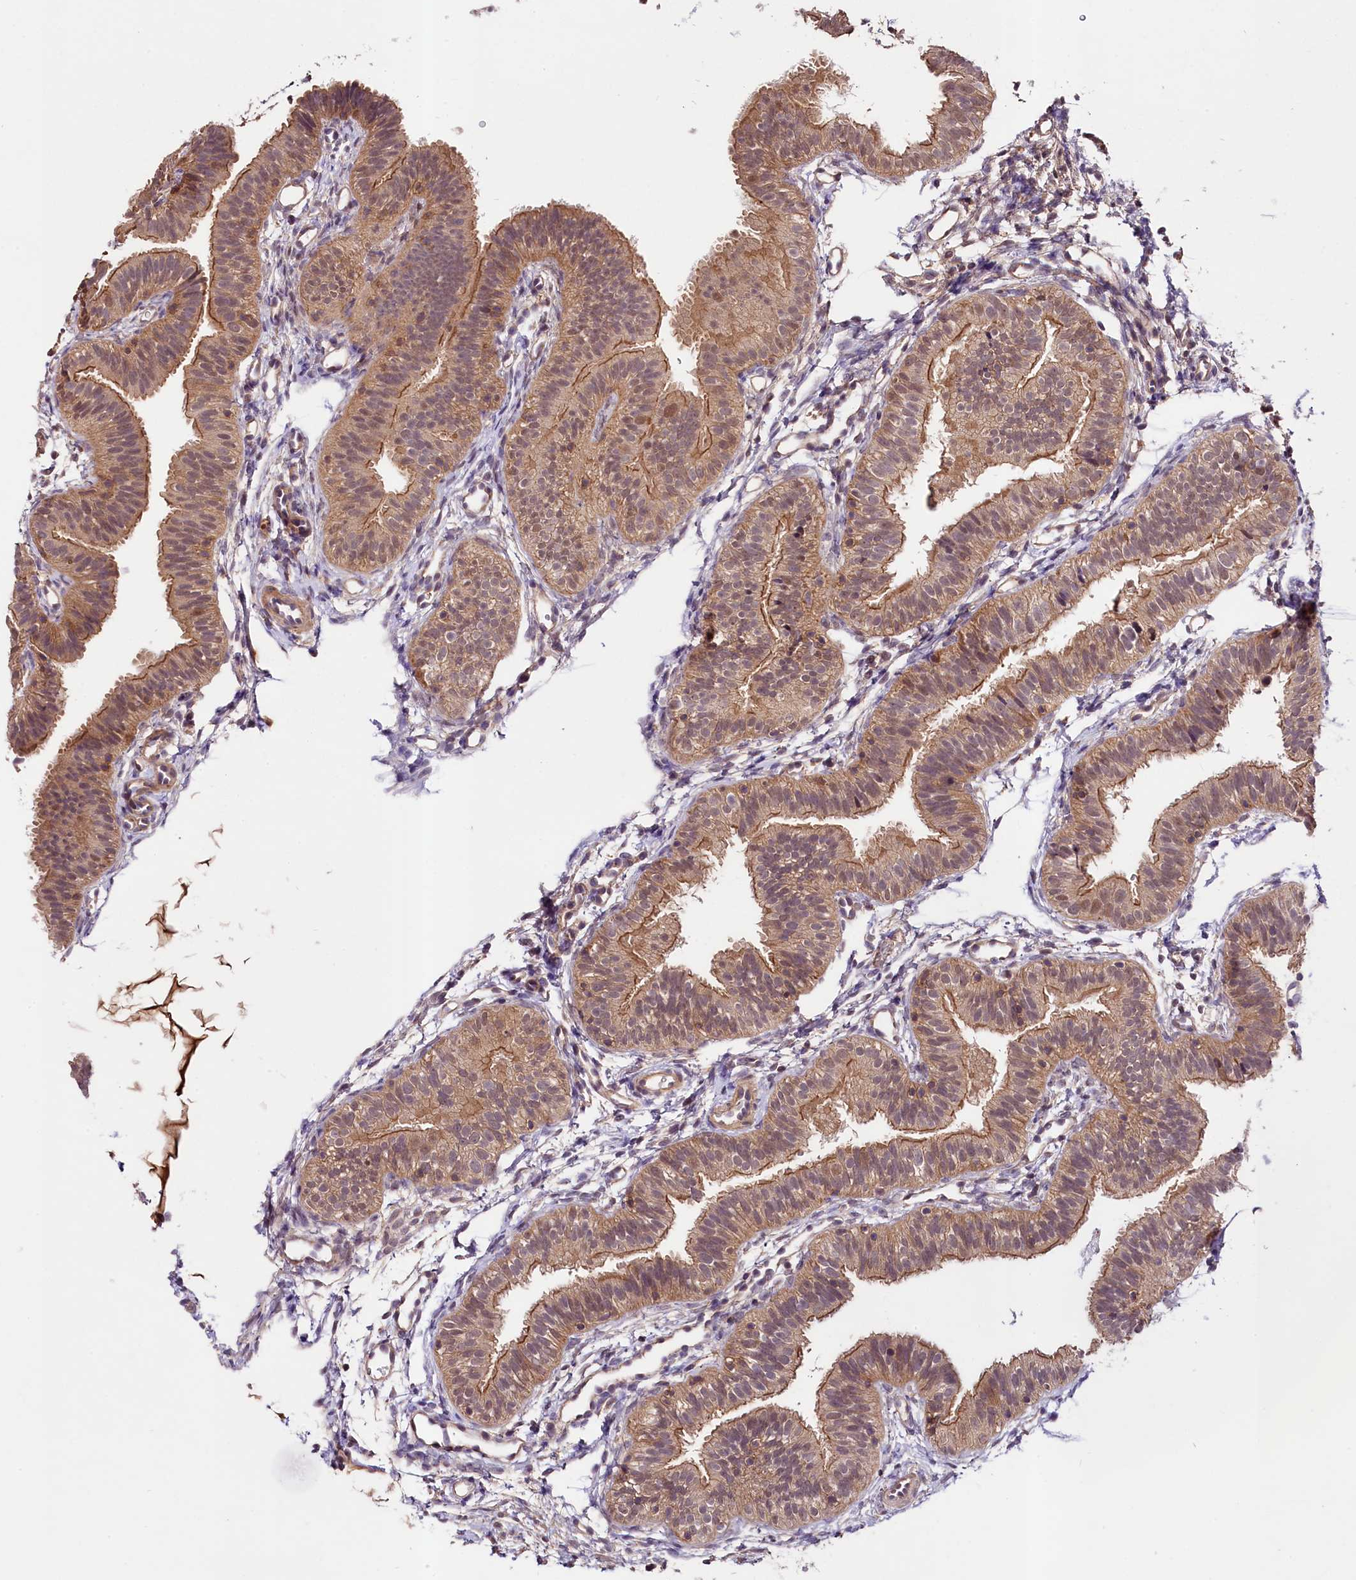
{"staining": {"intensity": "moderate", "quantity": ">75%", "location": "cytoplasmic/membranous"}, "tissue": "fallopian tube", "cell_type": "Glandular cells", "image_type": "normal", "snomed": [{"axis": "morphology", "description": "Normal tissue, NOS"}, {"axis": "topography", "description": "Fallopian tube"}], "caption": "A histopathology image of fallopian tube stained for a protein reveals moderate cytoplasmic/membranous brown staining in glandular cells. (brown staining indicates protein expression, while blue staining denotes nuclei).", "gene": "SKIDA1", "patient": {"sex": "female", "age": 35}}